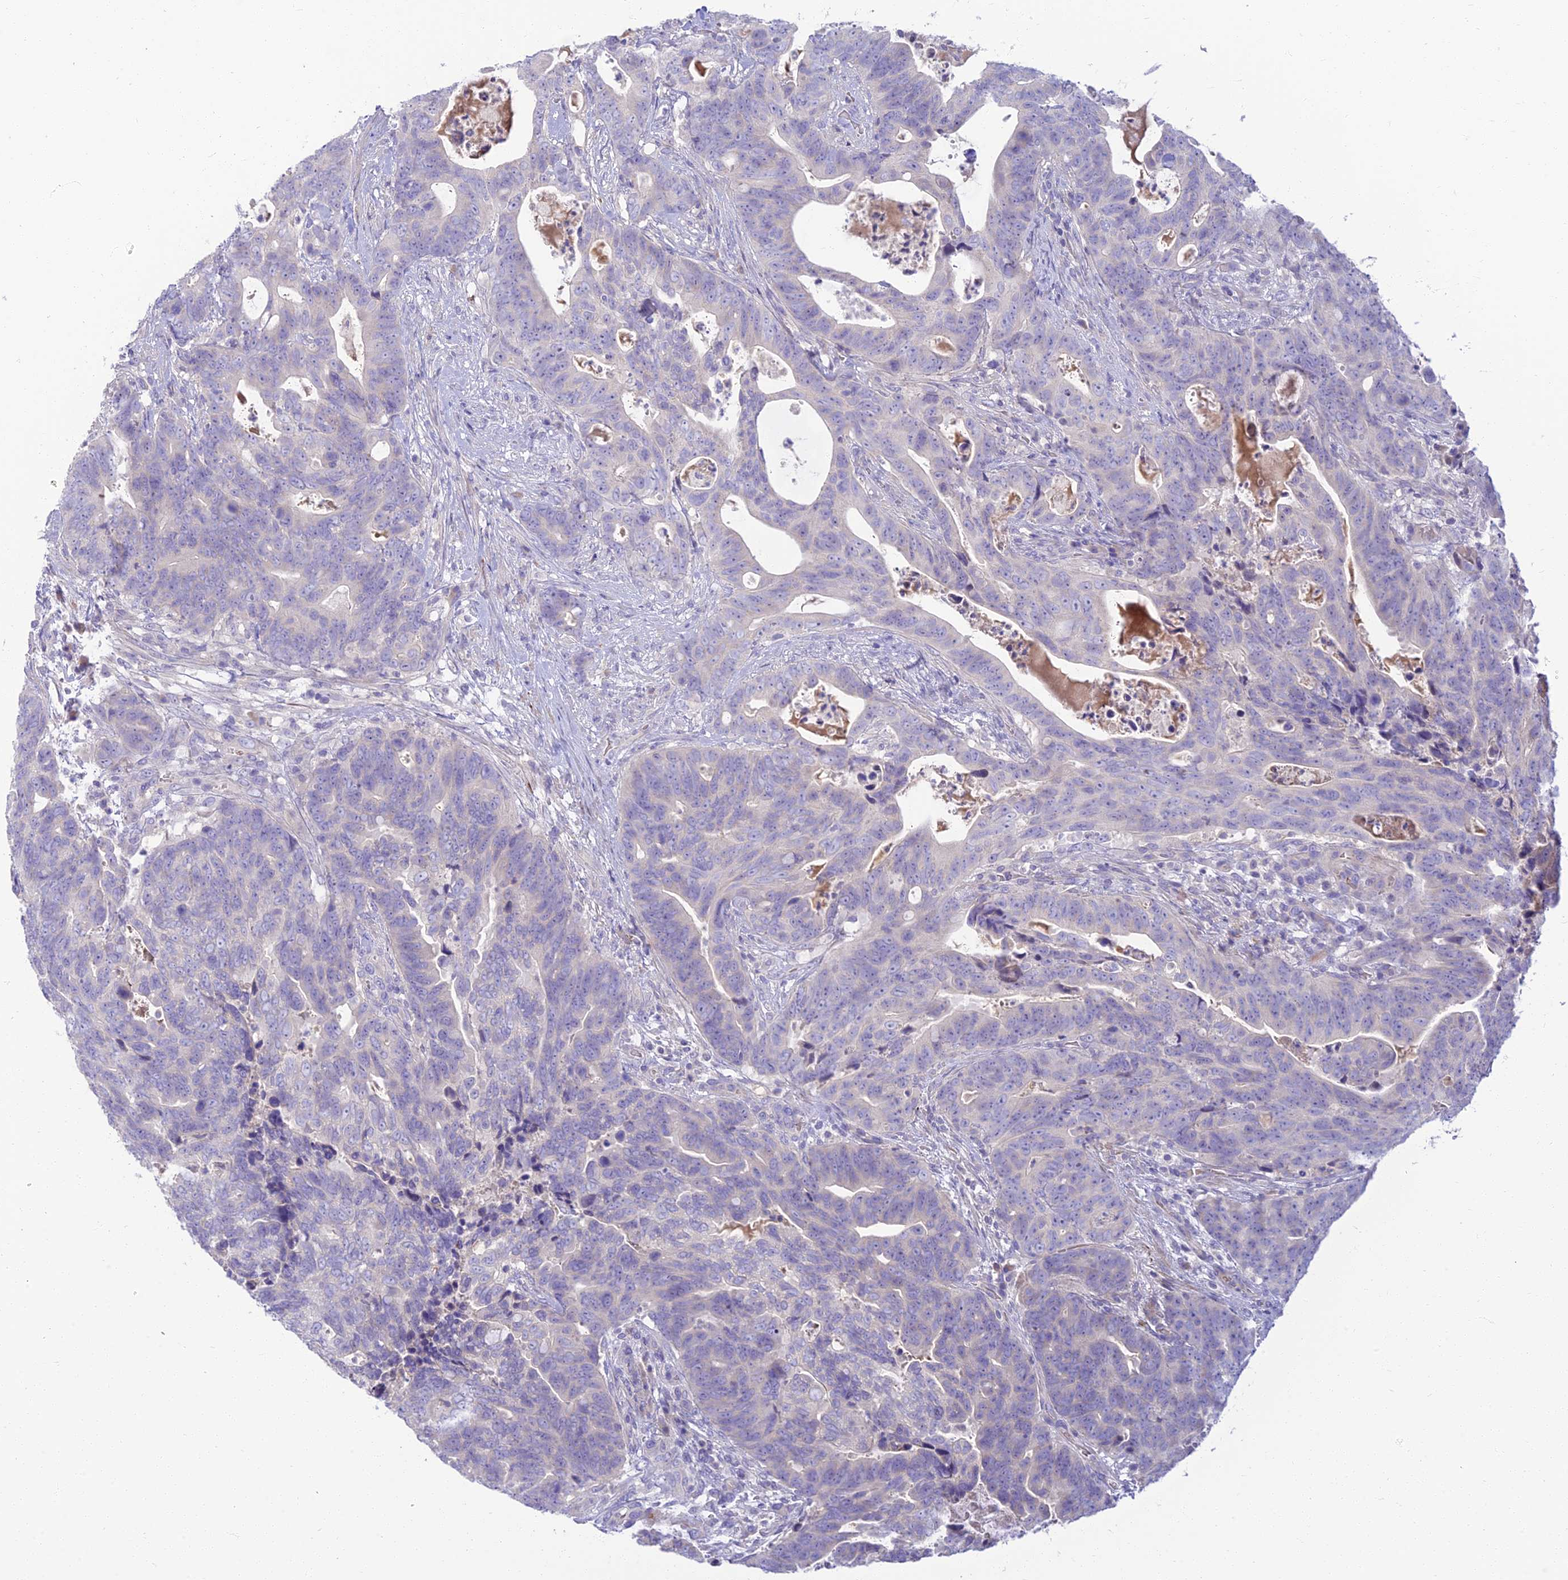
{"staining": {"intensity": "negative", "quantity": "none", "location": "none"}, "tissue": "colorectal cancer", "cell_type": "Tumor cells", "image_type": "cancer", "snomed": [{"axis": "morphology", "description": "Adenocarcinoma, NOS"}, {"axis": "topography", "description": "Colon"}], "caption": "Colorectal cancer (adenocarcinoma) was stained to show a protein in brown. There is no significant expression in tumor cells. The staining is performed using DAB brown chromogen with nuclei counter-stained in using hematoxylin.", "gene": "CLIP4", "patient": {"sex": "female", "age": 82}}